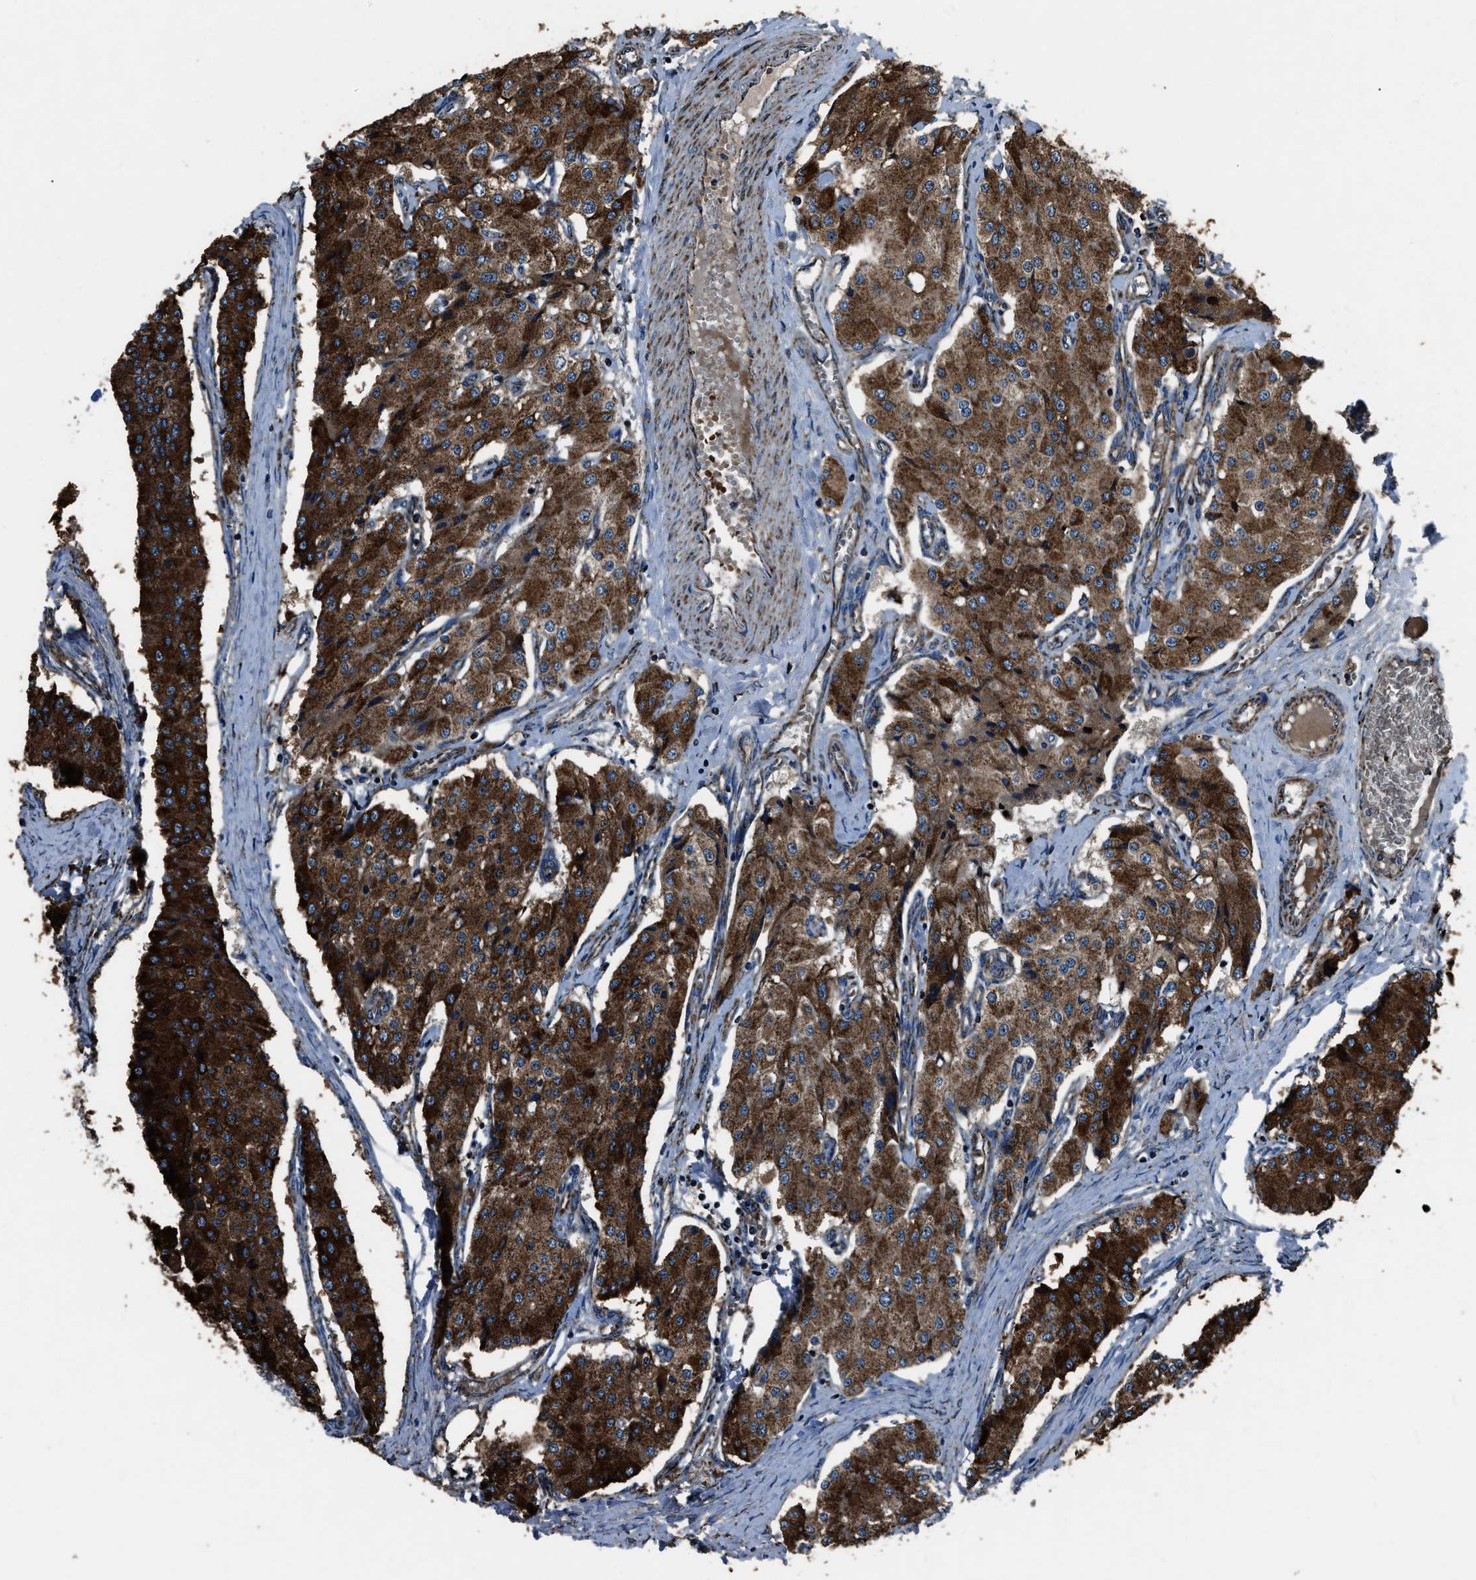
{"staining": {"intensity": "strong", "quantity": ">75%", "location": "cytoplasmic/membranous"}, "tissue": "carcinoid", "cell_type": "Tumor cells", "image_type": "cancer", "snomed": [{"axis": "morphology", "description": "Carcinoid, malignant, NOS"}, {"axis": "topography", "description": "Colon"}], "caption": "Immunohistochemistry (IHC) staining of malignant carcinoid, which shows high levels of strong cytoplasmic/membranous expression in about >75% of tumor cells indicating strong cytoplasmic/membranous protein positivity. The staining was performed using DAB (3,3'-diaminobenzidine) (brown) for protein detection and nuclei were counterstained in hematoxylin (blue).", "gene": "OGDH", "patient": {"sex": "female", "age": 52}}